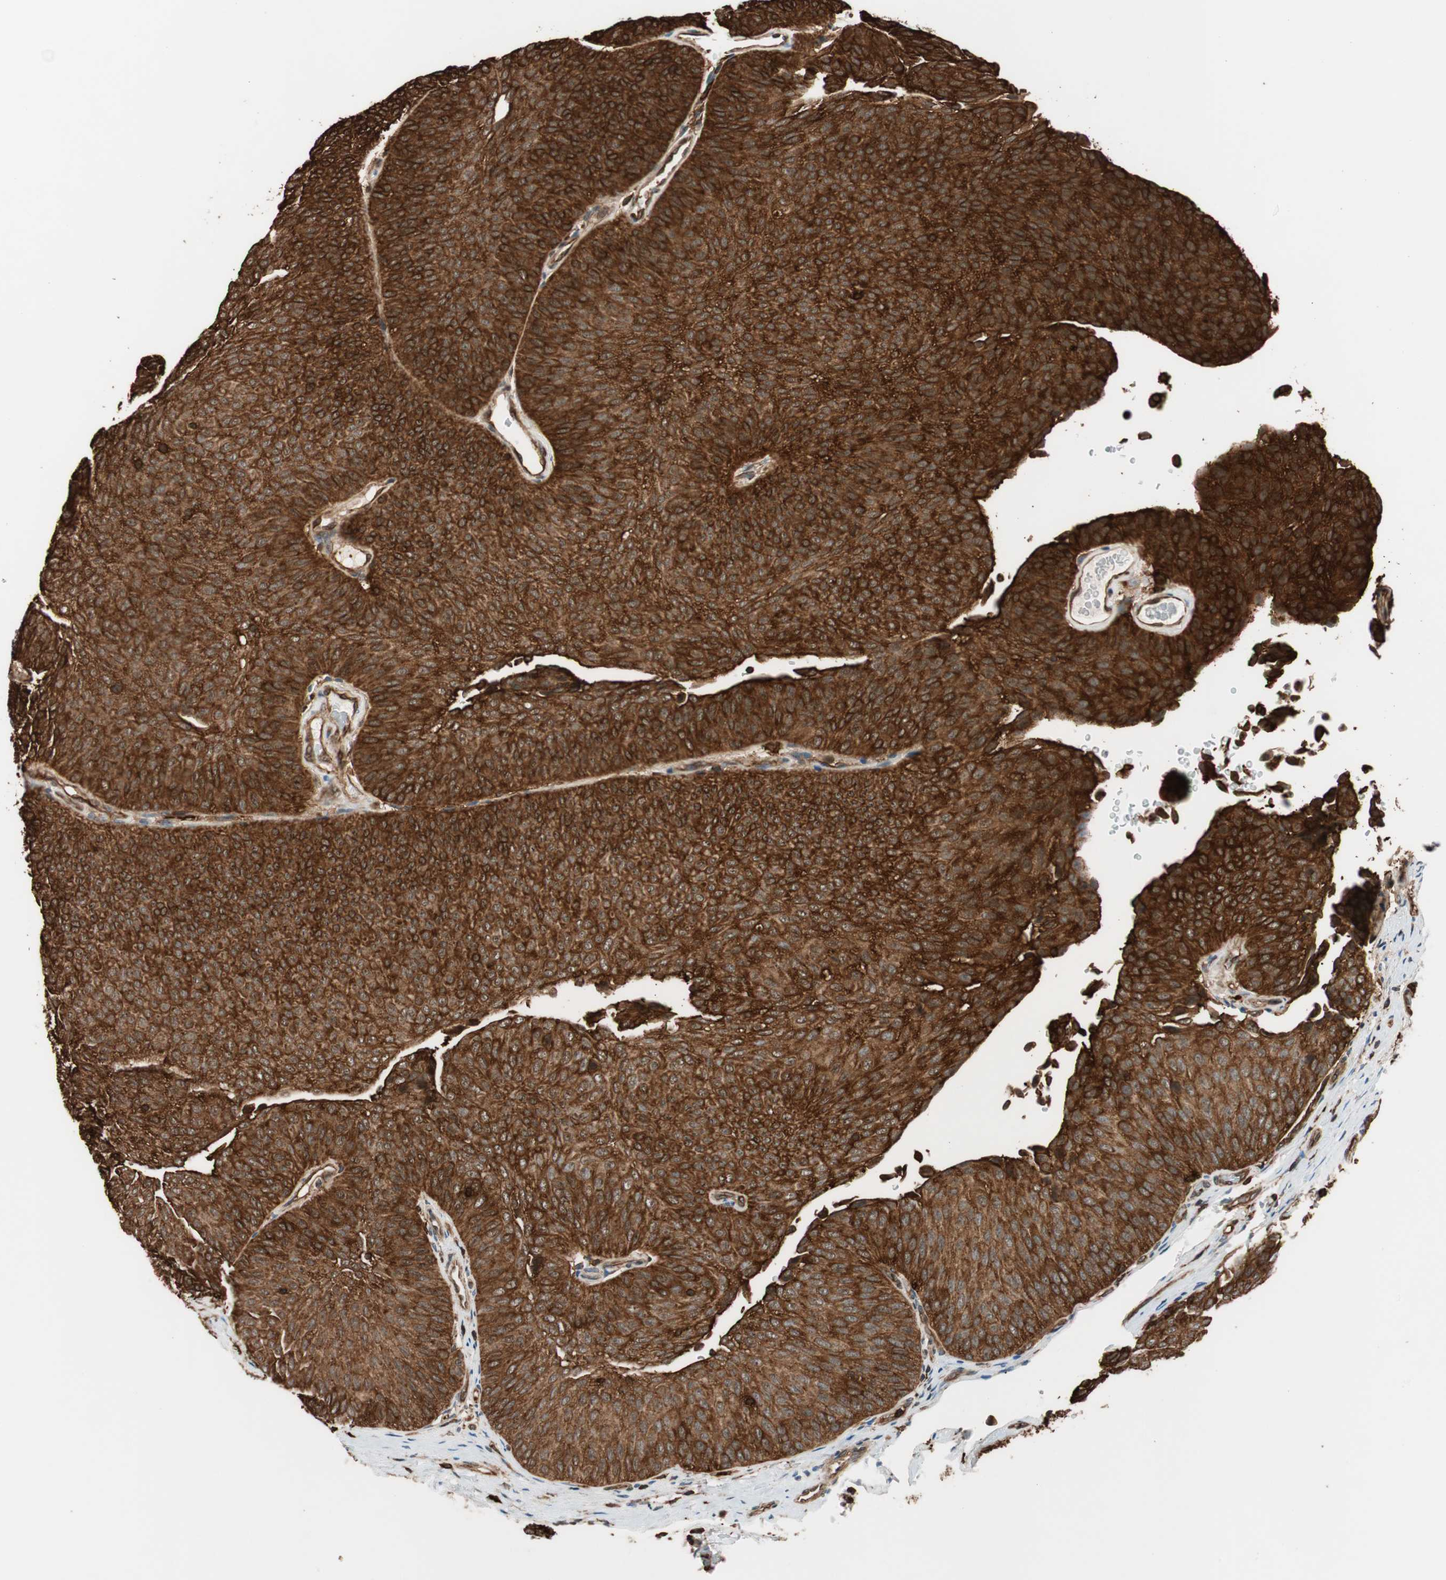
{"staining": {"intensity": "strong", "quantity": ">75%", "location": "cytoplasmic/membranous"}, "tissue": "urothelial cancer", "cell_type": "Tumor cells", "image_type": "cancer", "snomed": [{"axis": "morphology", "description": "Urothelial carcinoma, Low grade"}, {"axis": "topography", "description": "Urinary bladder"}], "caption": "Urothelial cancer tissue displays strong cytoplasmic/membranous positivity in approximately >75% of tumor cells", "gene": "VASP", "patient": {"sex": "female", "age": 60}}